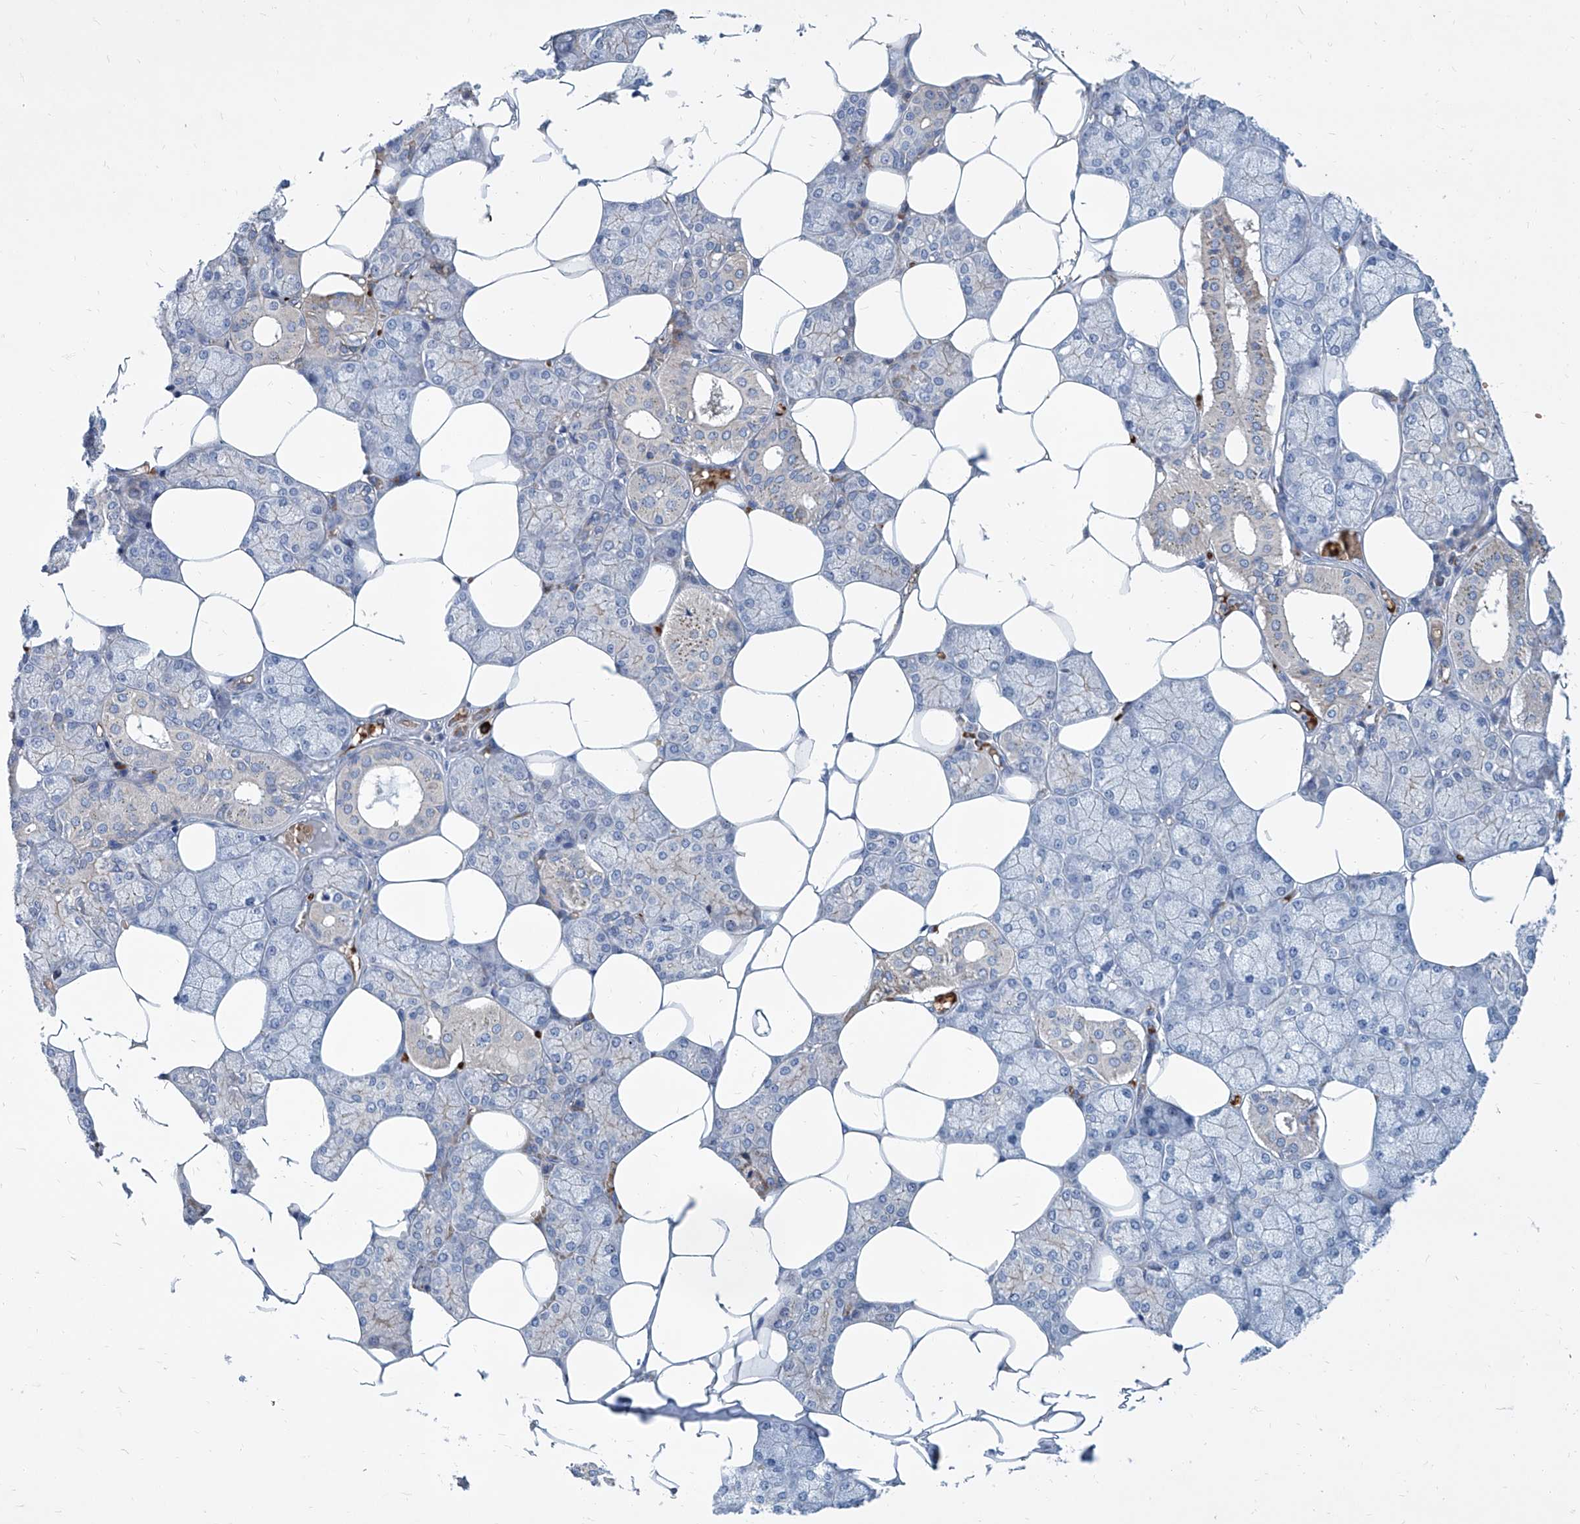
{"staining": {"intensity": "weak", "quantity": "<25%", "location": "cytoplasmic/membranous"}, "tissue": "salivary gland", "cell_type": "Glandular cells", "image_type": "normal", "snomed": [{"axis": "morphology", "description": "Normal tissue, NOS"}, {"axis": "topography", "description": "Salivary gland"}], "caption": "Human salivary gland stained for a protein using IHC shows no positivity in glandular cells.", "gene": "FPR2", "patient": {"sex": "male", "age": 62}}